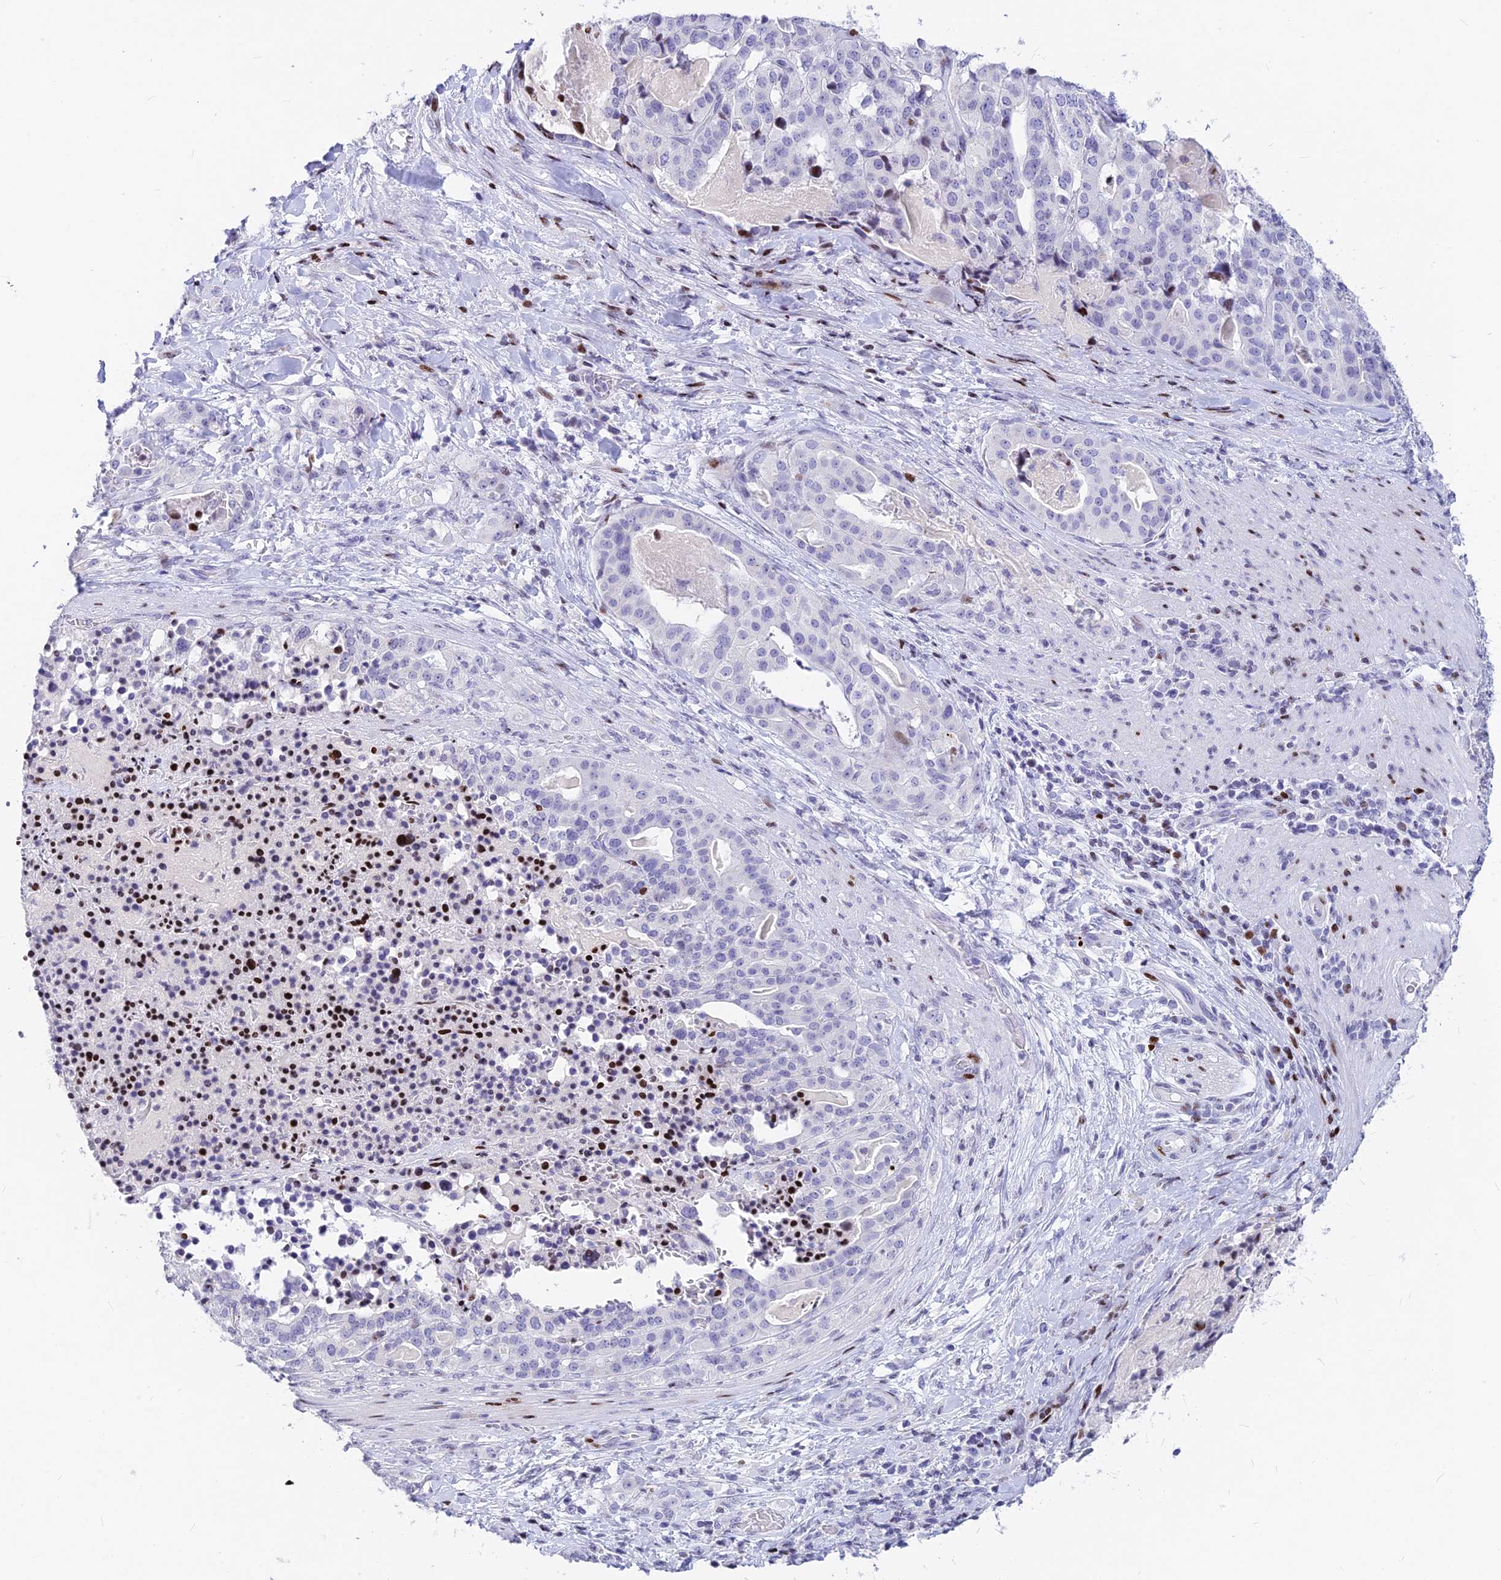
{"staining": {"intensity": "negative", "quantity": "none", "location": "none"}, "tissue": "stomach cancer", "cell_type": "Tumor cells", "image_type": "cancer", "snomed": [{"axis": "morphology", "description": "Adenocarcinoma, NOS"}, {"axis": "topography", "description": "Stomach"}], "caption": "Immunohistochemistry (IHC) micrograph of stomach cancer stained for a protein (brown), which demonstrates no positivity in tumor cells.", "gene": "PRPS1", "patient": {"sex": "male", "age": 48}}